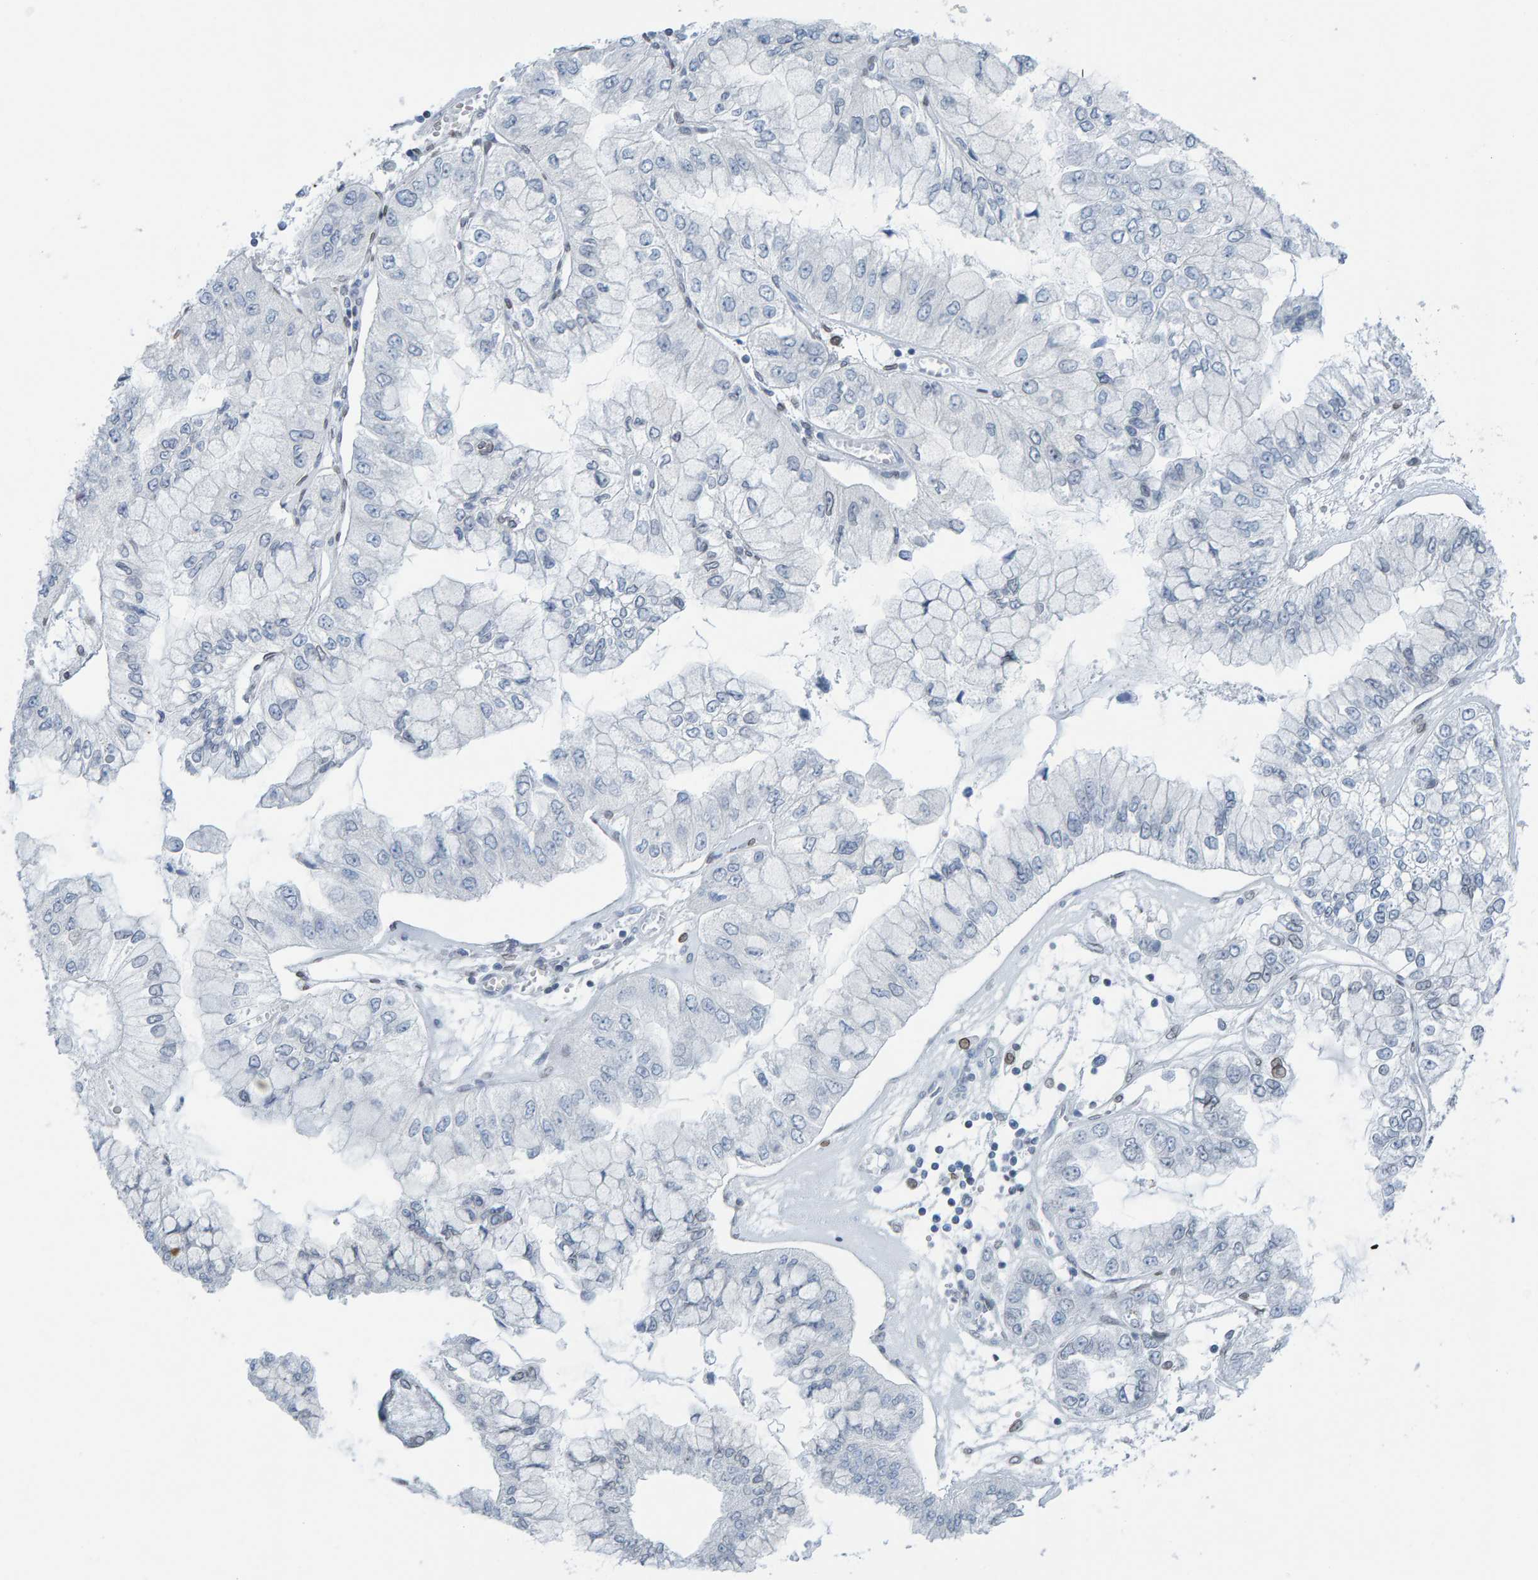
{"staining": {"intensity": "negative", "quantity": "none", "location": "none"}, "tissue": "liver cancer", "cell_type": "Tumor cells", "image_type": "cancer", "snomed": [{"axis": "morphology", "description": "Cholangiocarcinoma"}, {"axis": "topography", "description": "Liver"}], "caption": "There is no significant positivity in tumor cells of liver cancer.", "gene": "LMNB2", "patient": {"sex": "female", "age": 79}}